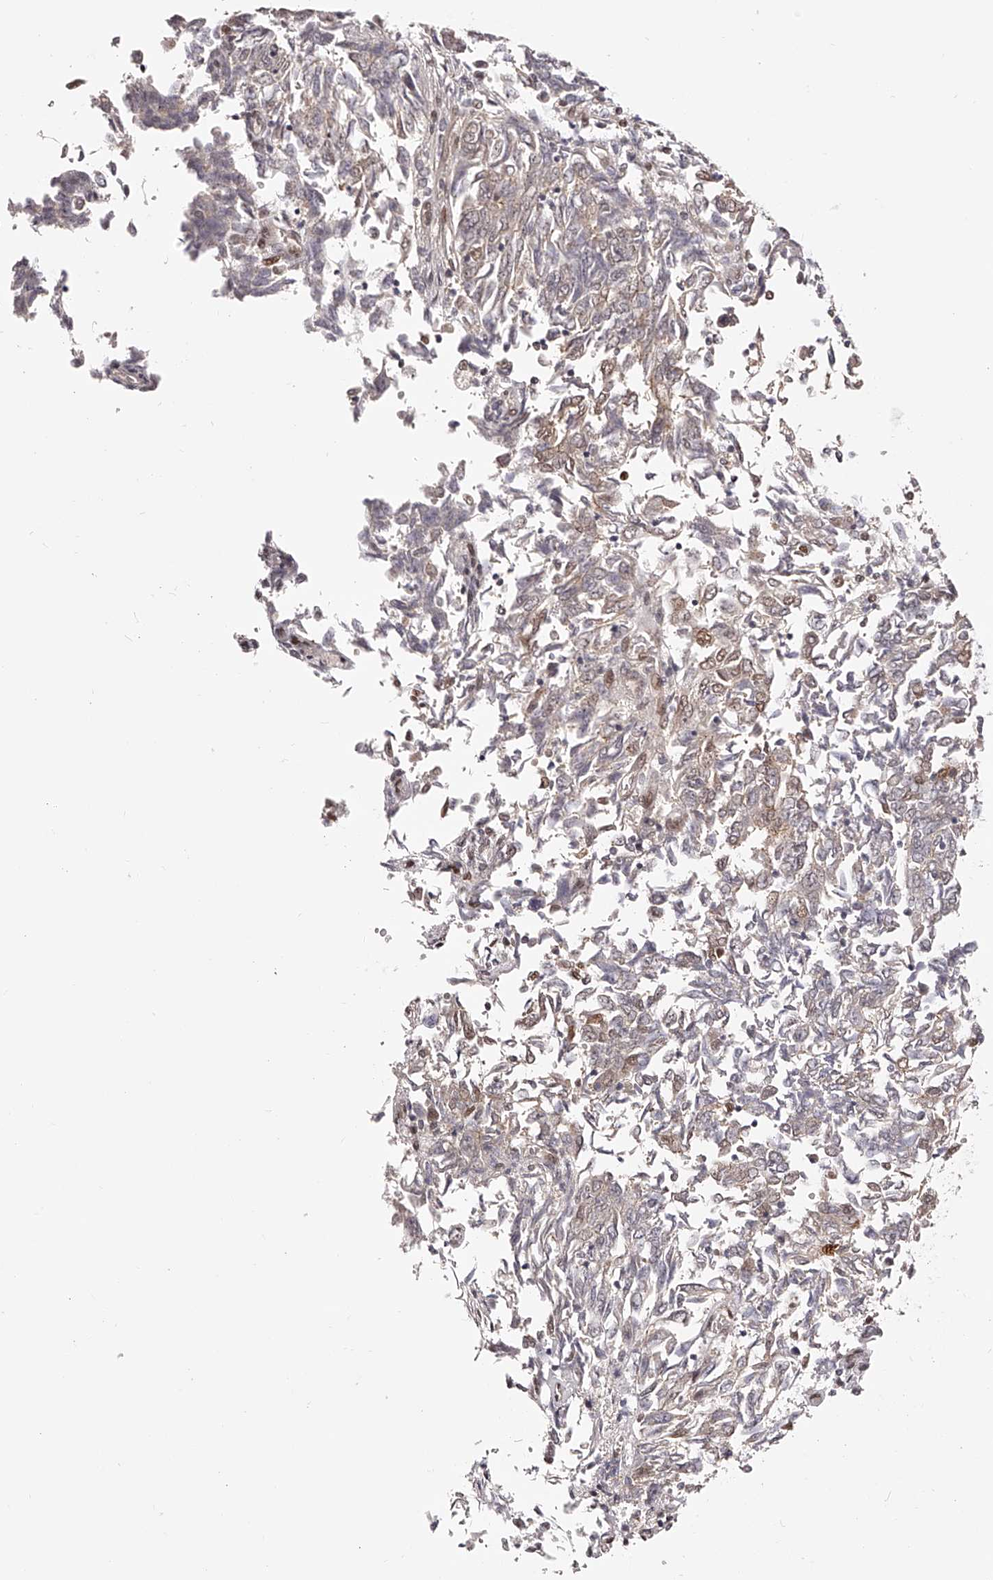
{"staining": {"intensity": "moderate", "quantity": "25%-75%", "location": "cytoplasmic/membranous,nuclear"}, "tissue": "endometrial cancer", "cell_type": "Tumor cells", "image_type": "cancer", "snomed": [{"axis": "morphology", "description": "Adenocarcinoma, NOS"}, {"axis": "topography", "description": "Endometrium"}], "caption": "A brown stain highlights moderate cytoplasmic/membranous and nuclear staining of a protein in human endometrial cancer (adenocarcinoma) tumor cells. (IHC, brightfield microscopy, high magnification).", "gene": "USF3", "patient": {"sex": "female", "age": 80}}